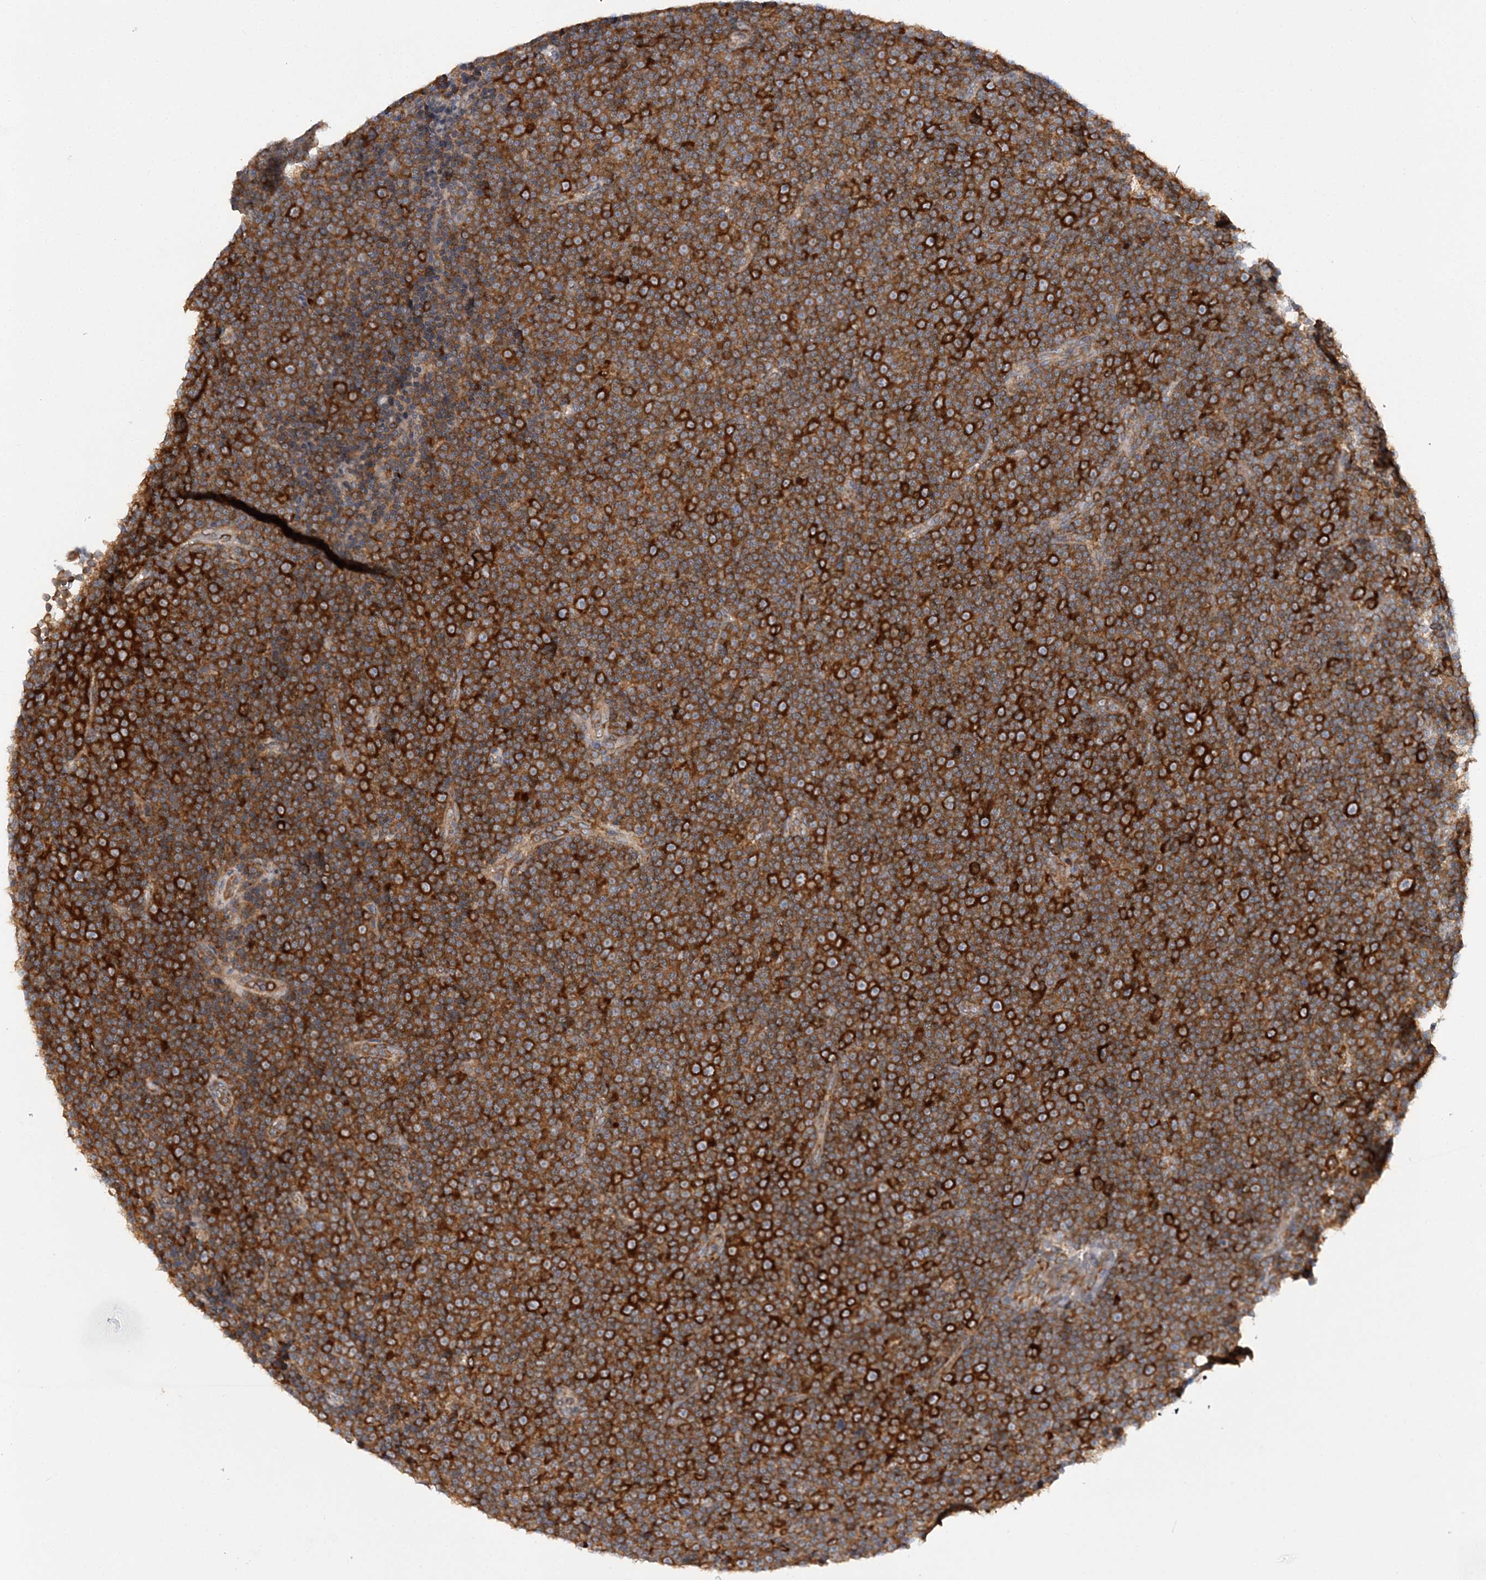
{"staining": {"intensity": "strong", "quantity": ">75%", "location": "cytoplasmic/membranous"}, "tissue": "lymphoma", "cell_type": "Tumor cells", "image_type": "cancer", "snomed": [{"axis": "morphology", "description": "Malignant lymphoma, non-Hodgkin's type, Low grade"}, {"axis": "topography", "description": "Lymph node"}], "caption": "Immunohistochemical staining of human lymphoma demonstrates strong cytoplasmic/membranous protein positivity in about >75% of tumor cells.", "gene": "LARP4B", "patient": {"sex": "female", "age": 67}}